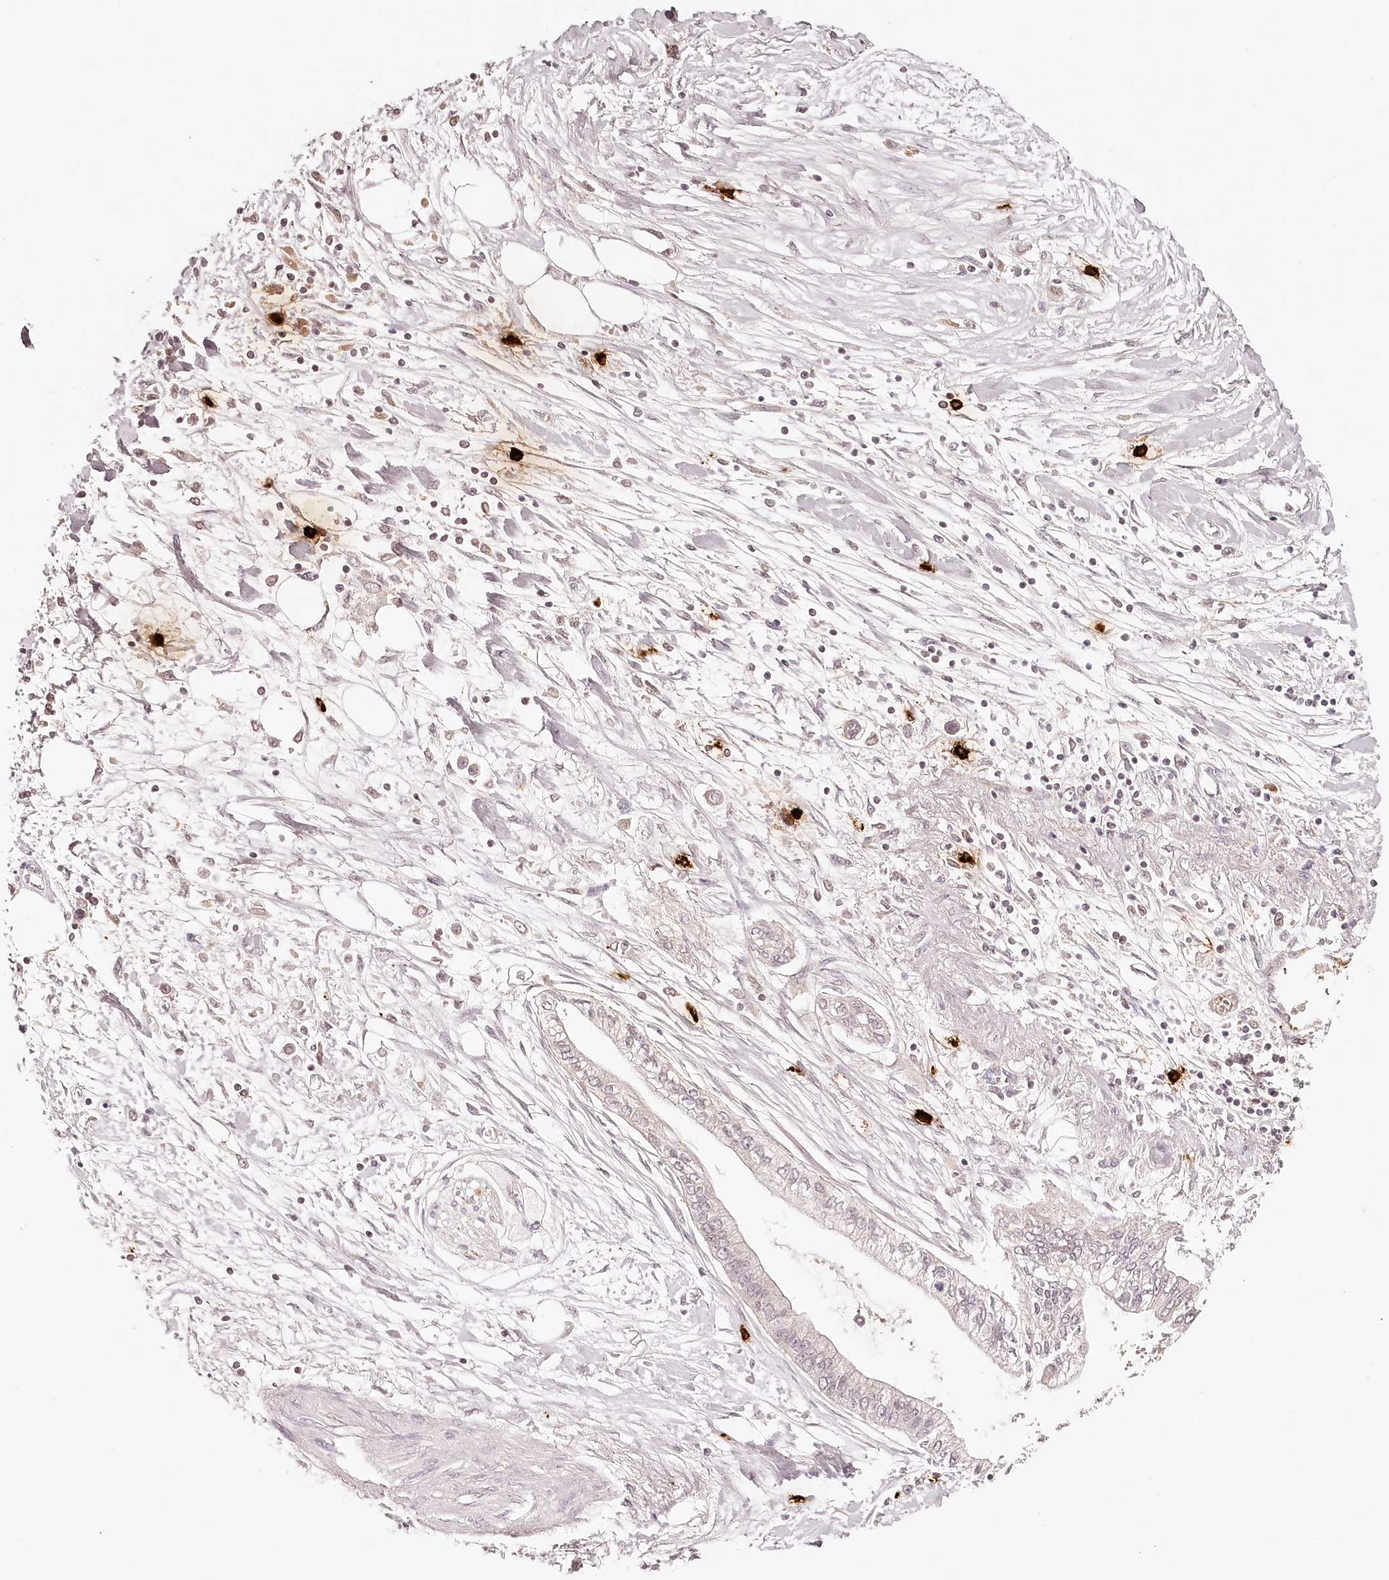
{"staining": {"intensity": "negative", "quantity": "none", "location": "none"}, "tissue": "pancreatic cancer", "cell_type": "Tumor cells", "image_type": "cancer", "snomed": [{"axis": "morphology", "description": "Adenocarcinoma, NOS"}, {"axis": "topography", "description": "Pancreas"}], "caption": "Pancreatic cancer (adenocarcinoma) was stained to show a protein in brown. There is no significant positivity in tumor cells. (DAB immunohistochemistry (IHC) visualized using brightfield microscopy, high magnification).", "gene": "SYNGR1", "patient": {"sex": "female", "age": 77}}